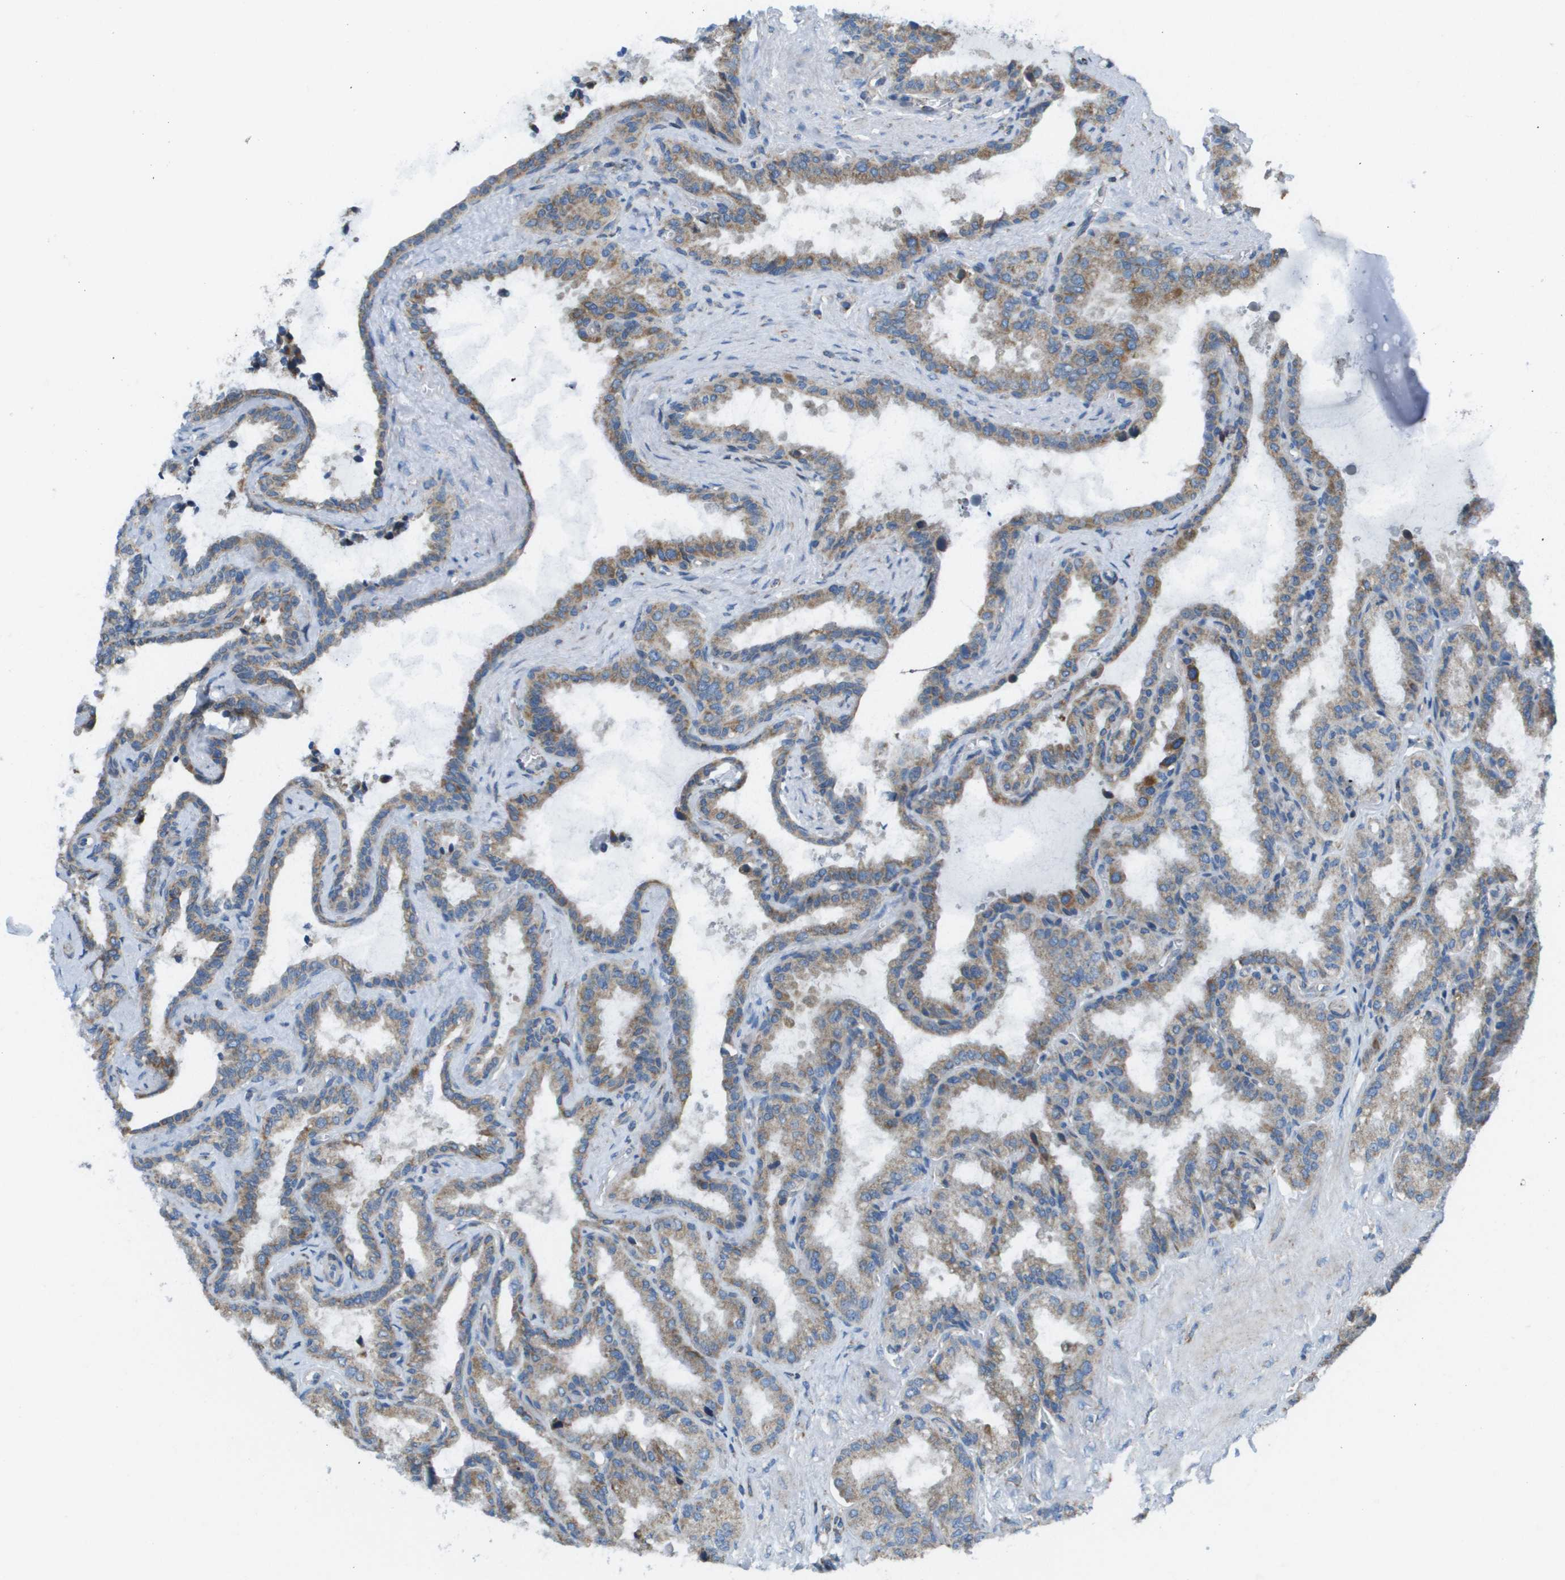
{"staining": {"intensity": "moderate", "quantity": ">75%", "location": "cytoplasmic/membranous"}, "tissue": "seminal vesicle", "cell_type": "Glandular cells", "image_type": "normal", "snomed": [{"axis": "morphology", "description": "Normal tissue, NOS"}, {"axis": "topography", "description": "Seminal veicle"}], "caption": "Seminal vesicle stained with DAB immunohistochemistry (IHC) displays medium levels of moderate cytoplasmic/membranous positivity in approximately >75% of glandular cells.", "gene": "TAOK3", "patient": {"sex": "male", "age": 46}}